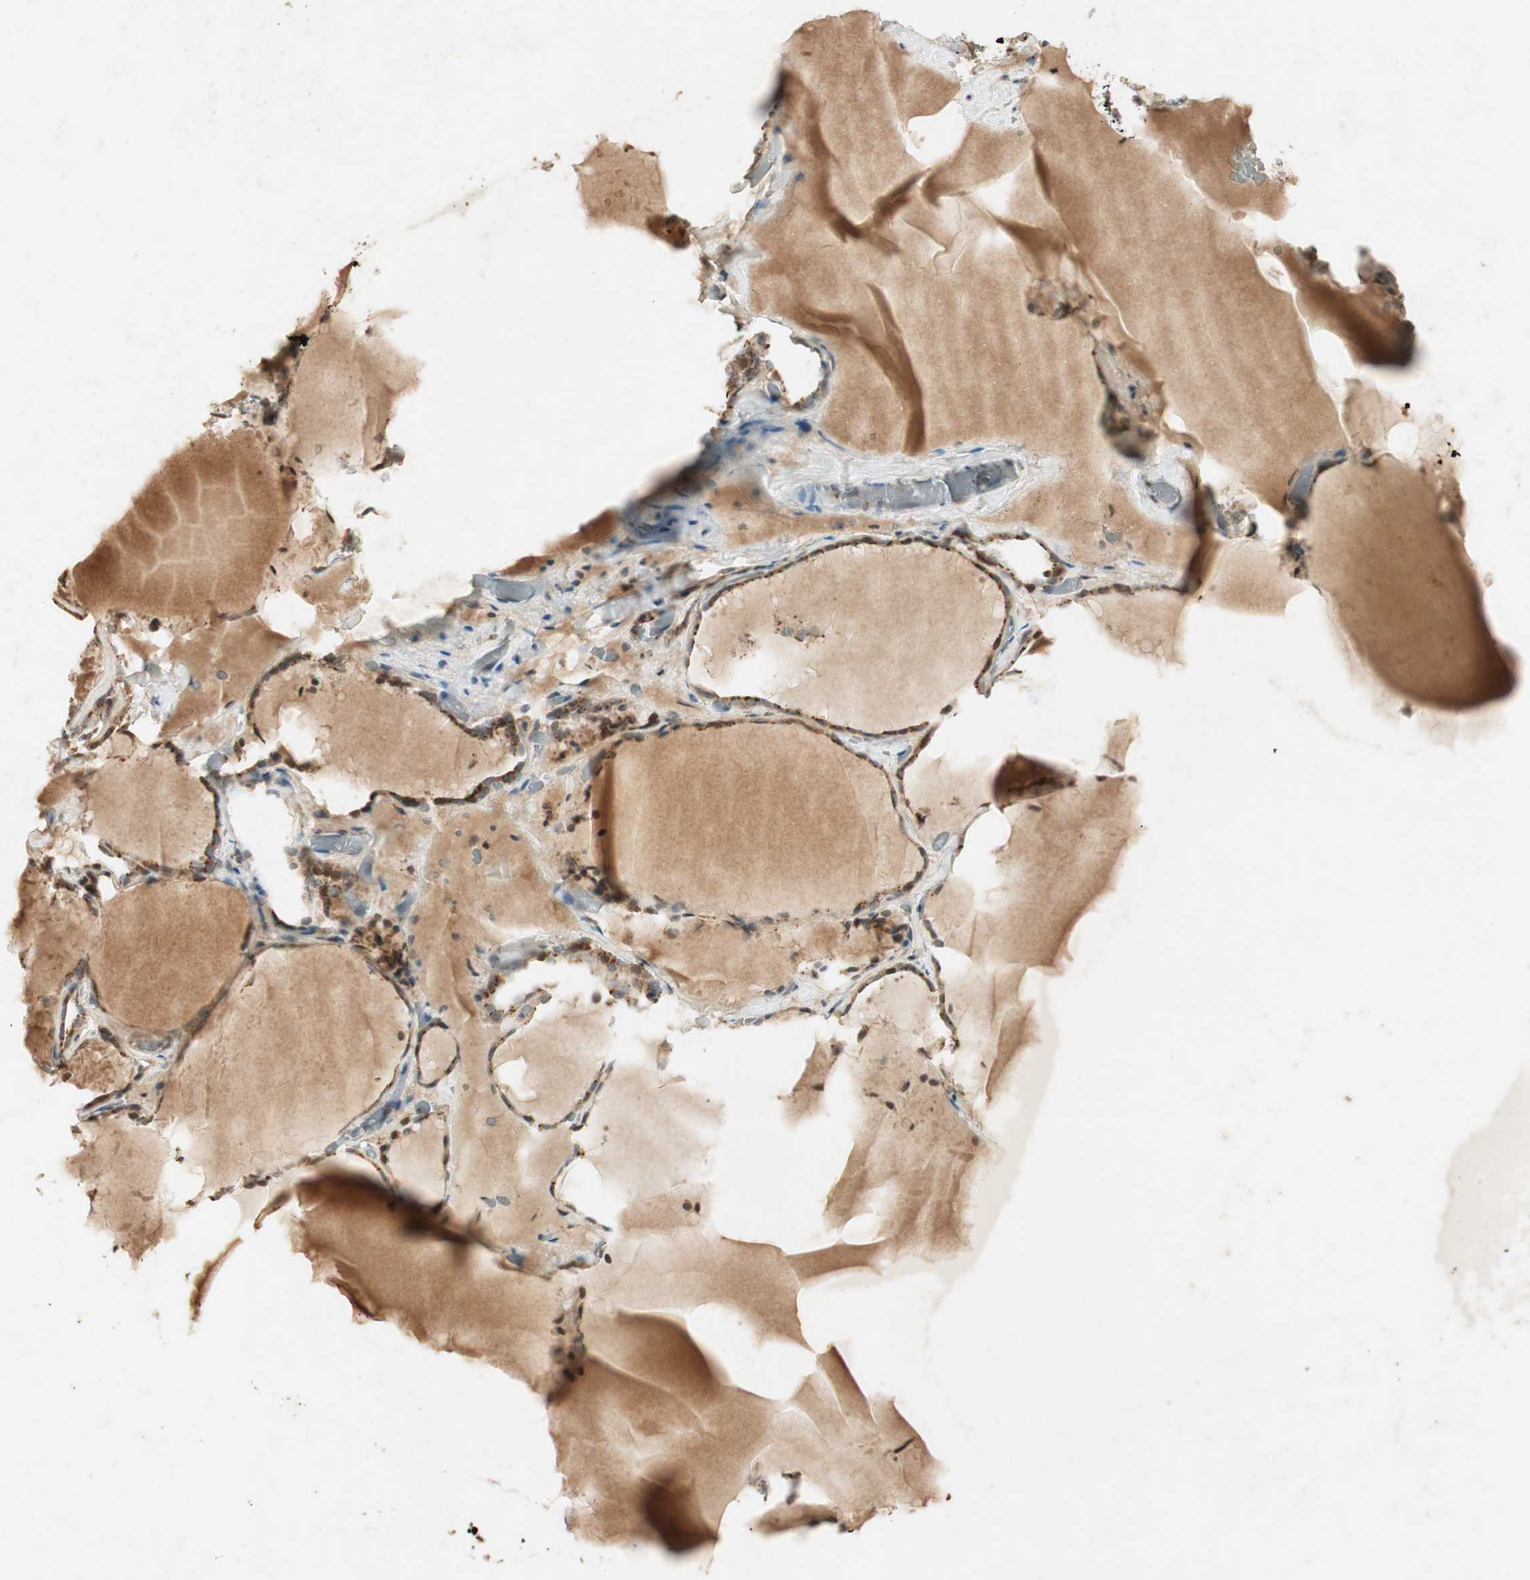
{"staining": {"intensity": "moderate", "quantity": ">75%", "location": "cytoplasmic/membranous"}, "tissue": "thyroid gland", "cell_type": "Glandular cells", "image_type": "normal", "snomed": [{"axis": "morphology", "description": "Normal tissue, NOS"}, {"axis": "topography", "description": "Thyroid gland"}], "caption": "Protein staining of unremarkable thyroid gland exhibits moderate cytoplasmic/membranous positivity in about >75% of glandular cells.", "gene": "NEO1", "patient": {"sex": "female", "age": 22}}